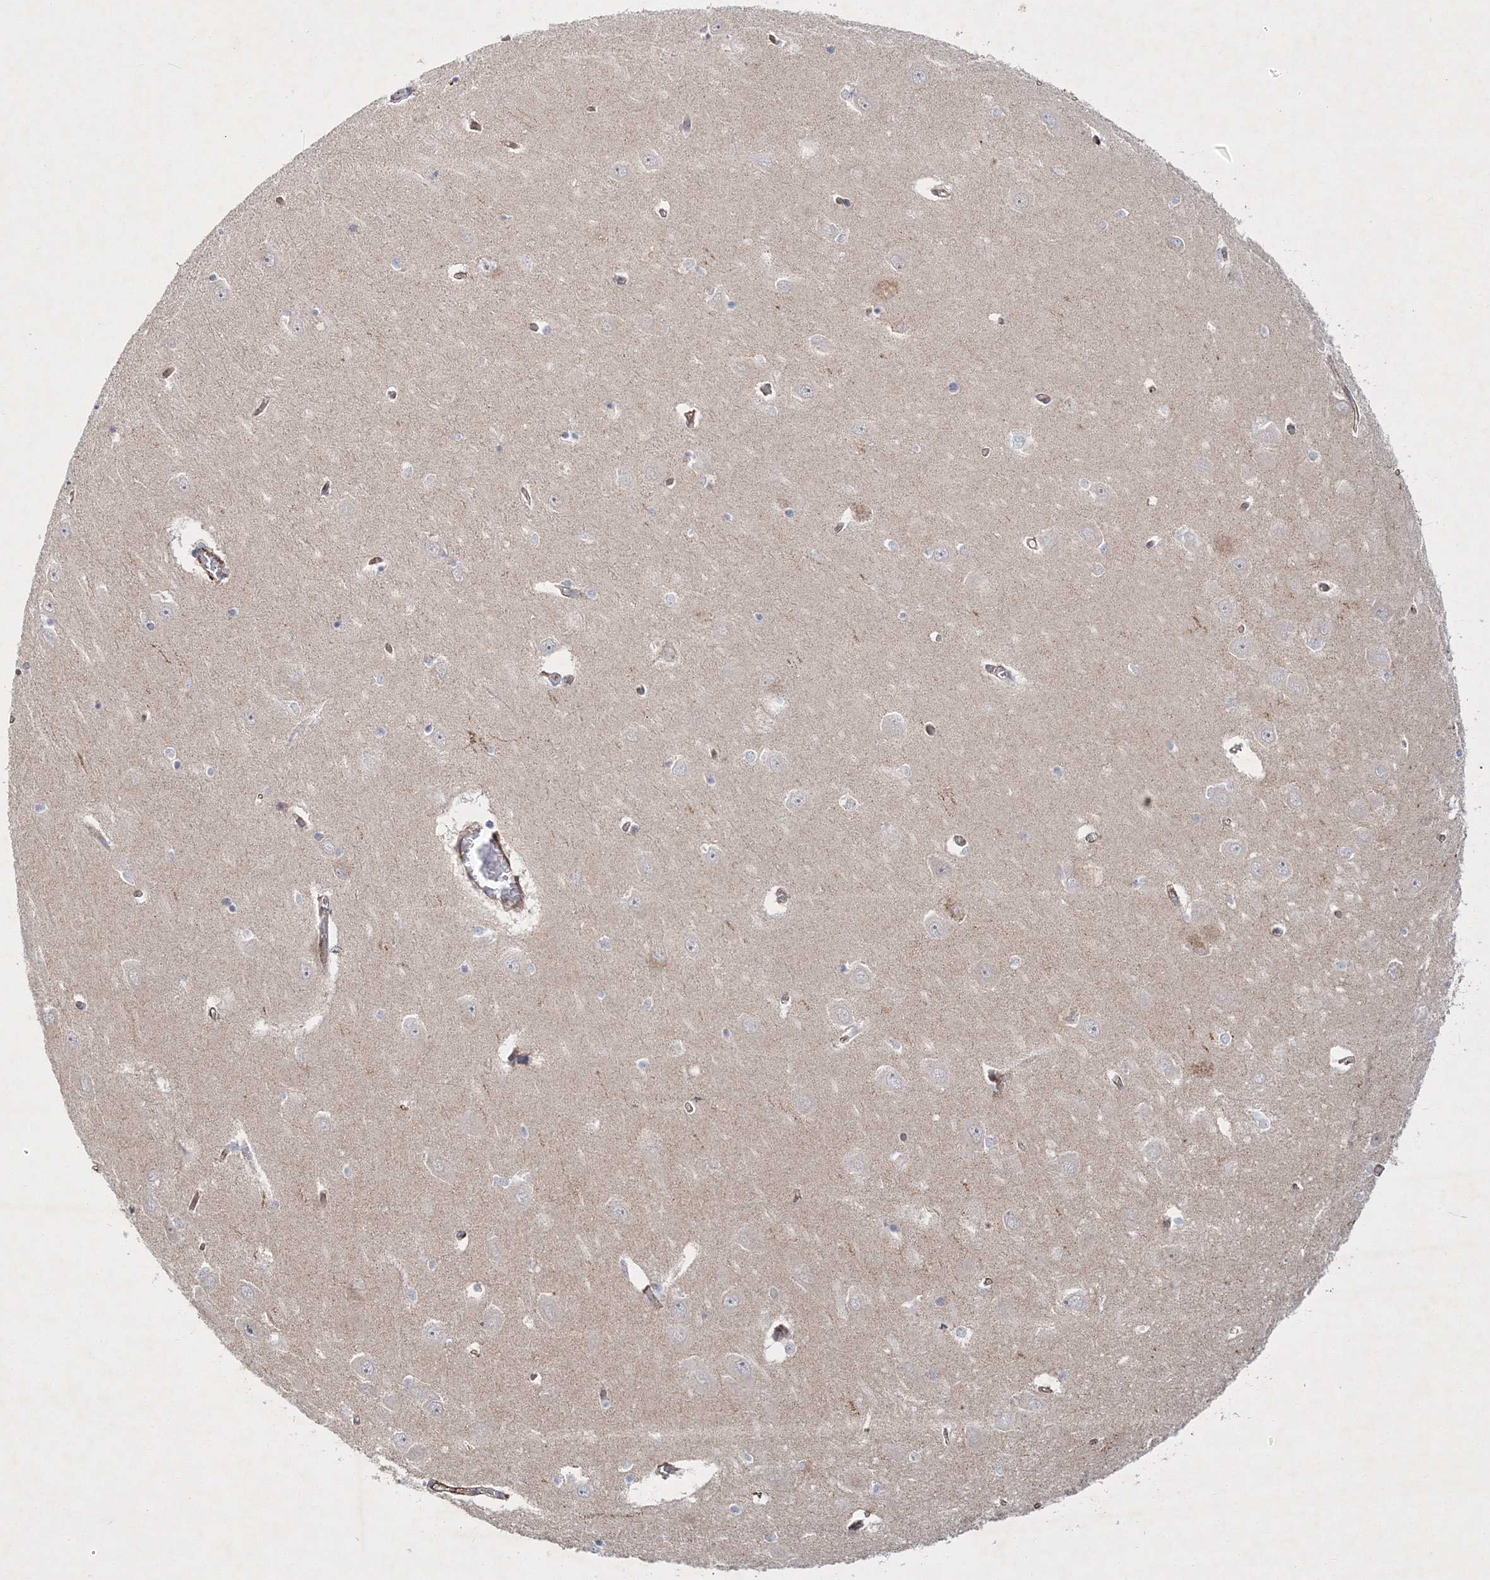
{"staining": {"intensity": "weak", "quantity": "<25%", "location": "cytoplasmic/membranous"}, "tissue": "hippocampus", "cell_type": "Glial cells", "image_type": "normal", "snomed": [{"axis": "morphology", "description": "Normal tissue, NOS"}, {"axis": "topography", "description": "Hippocampus"}], "caption": "Histopathology image shows no significant protein expression in glial cells of normal hippocampus. (Stains: DAB (3,3'-diaminobenzidine) immunohistochemistry with hematoxylin counter stain, Microscopy: brightfield microscopy at high magnification).", "gene": "ZFYVE16", "patient": {"sex": "male", "age": 70}}